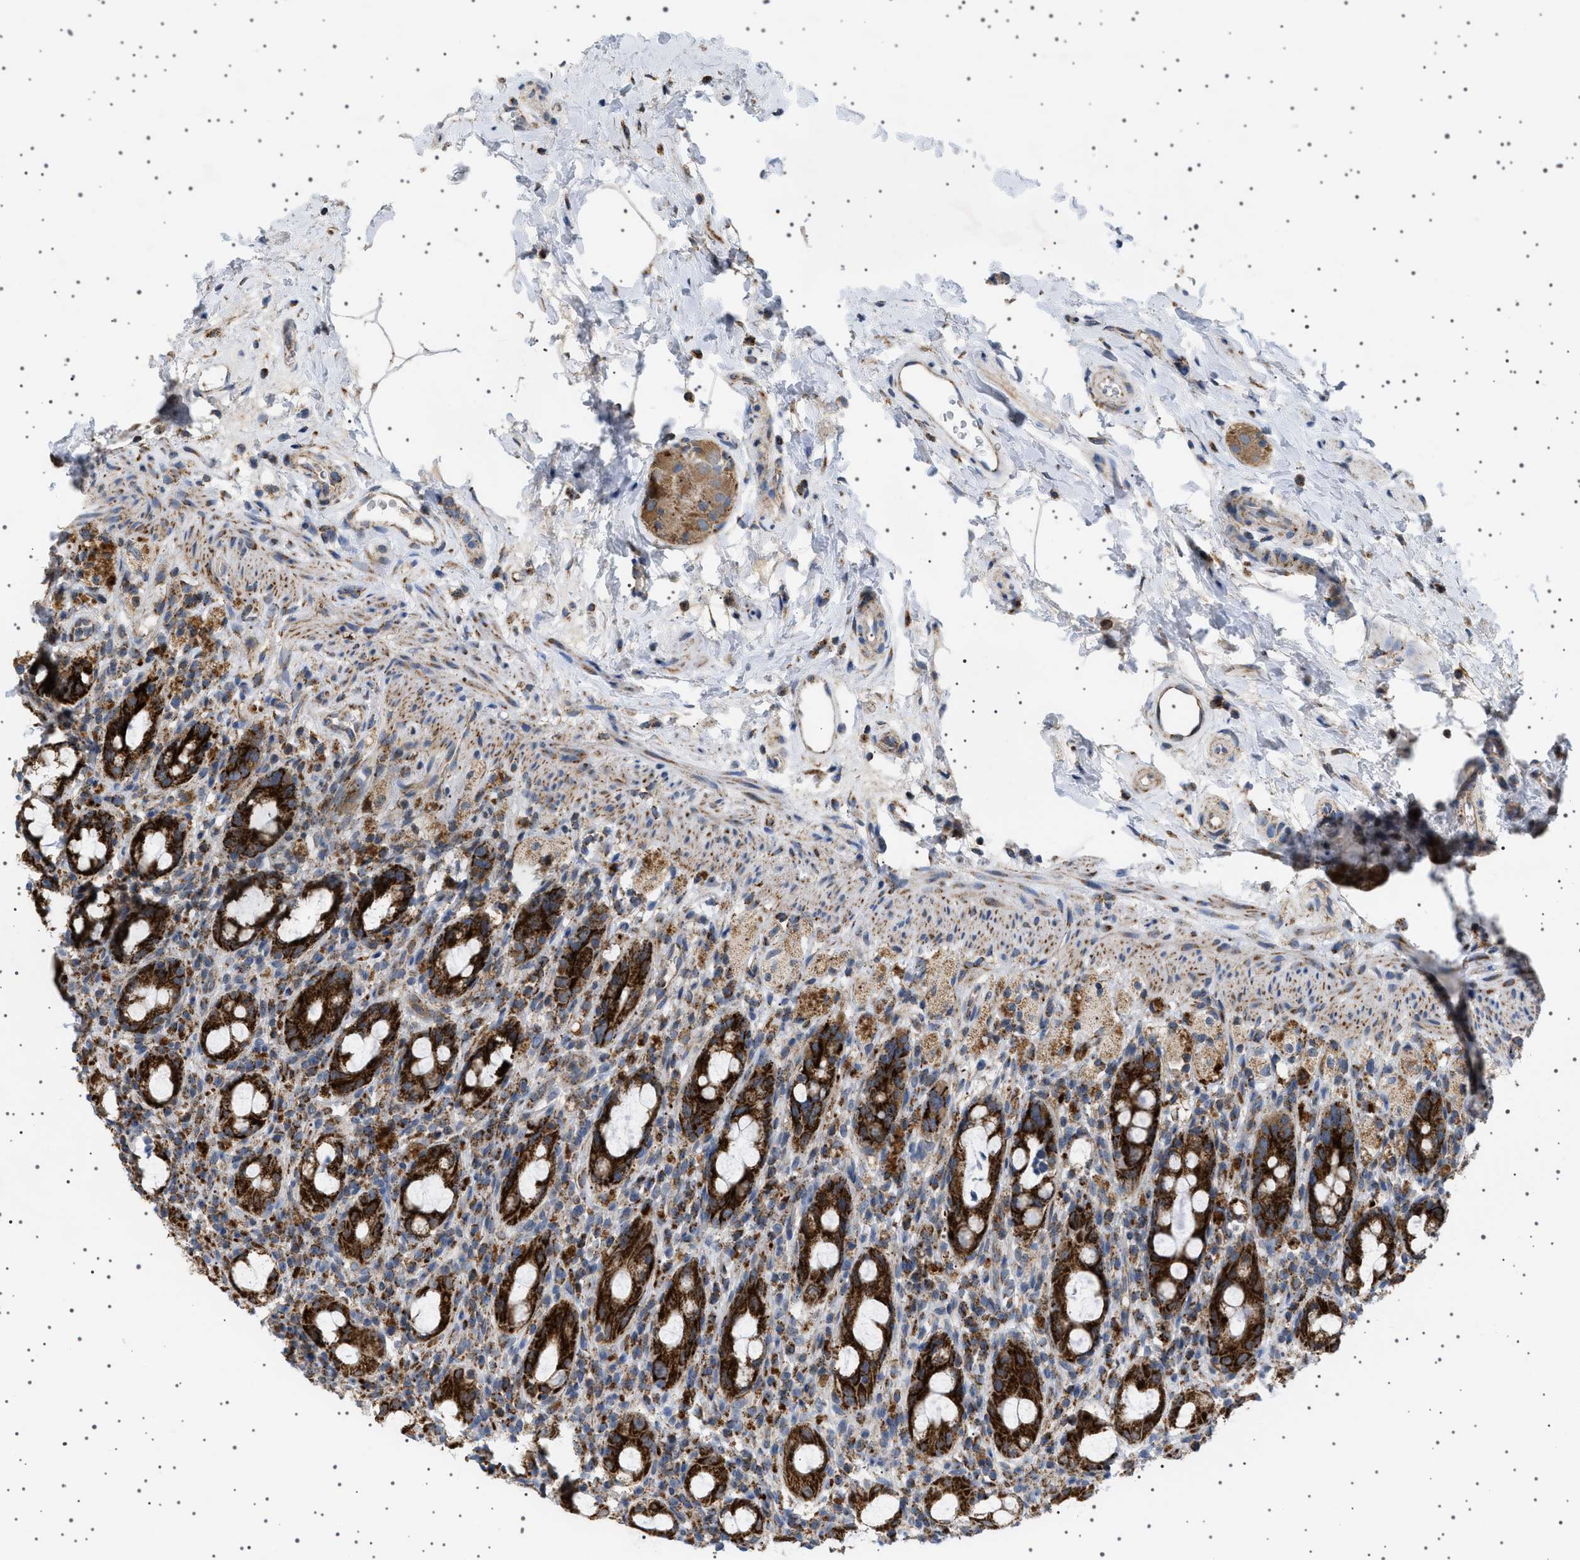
{"staining": {"intensity": "strong", "quantity": ">75%", "location": "cytoplasmic/membranous"}, "tissue": "rectum", "cell_type": "Glandular cells", "image_type": "normal", "snomed": [{"axis": "morphology", "description": "Normal tissue, NOS"}, {"axis": "topography", "description": "Rectum"}], "caption": "Protein analysis of unremarkable rectum demonstrates strong cytoplasmic/membranous positivity in about >75% of glandular cells. The staining was performed using DAB (3,3'-diaminobenzidine), with brown indicating positive protein expression. Nuclei are stained blue with hematoxylin.", "gene": "UBXN8", "patient": {"sex": "male", "age": 44}}